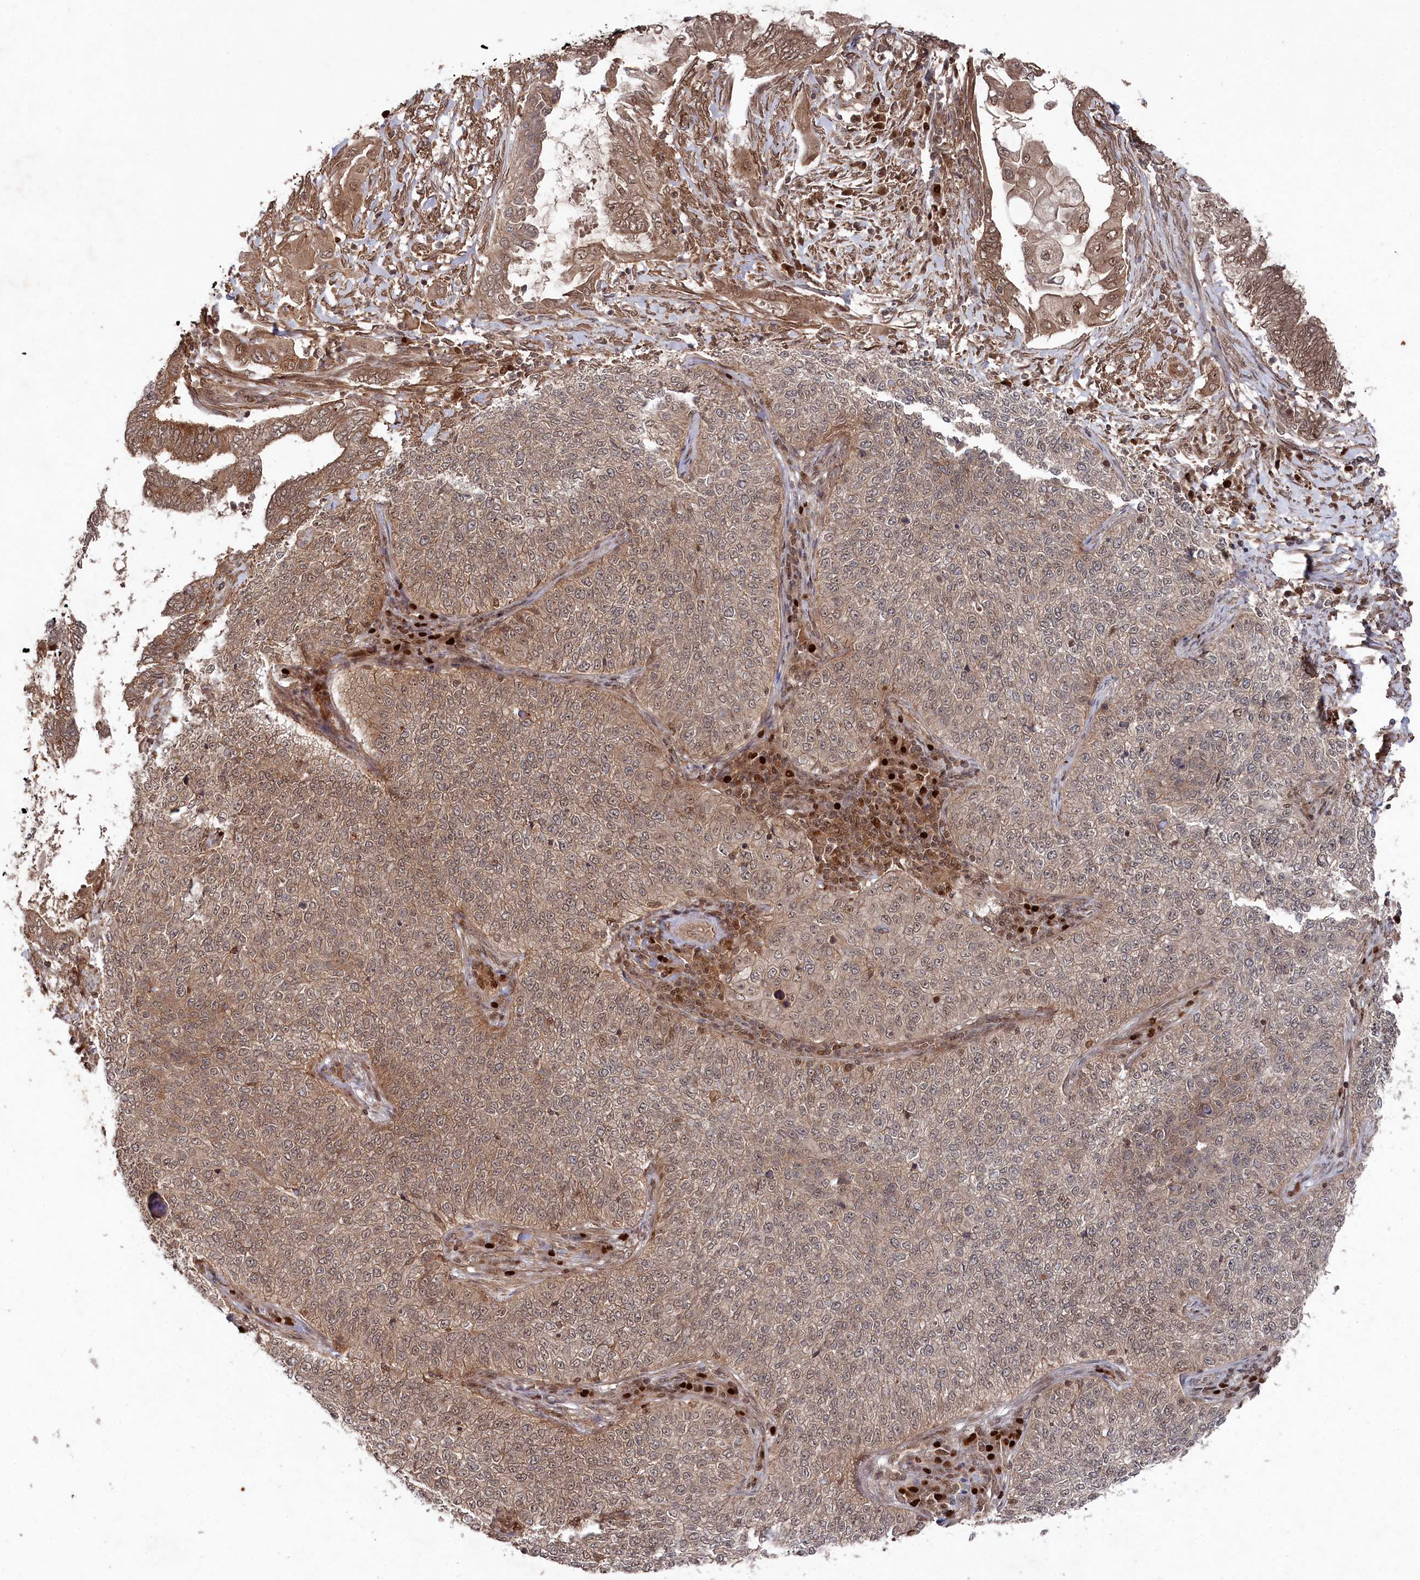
{"staining": {"intensity": "moderate", "quantity": ">75%", "location": "cytoplasmic/membranous,nuclear"}, "tissue": "cervical cancer", "cell_type": "Tumor cells", "image_type": "cancer", "snomed": [{"axis": "morphology", "description": "Squamous cell carcinoma, NOS"}, {"axis": "topography", "description": "Cervix"}], "caption": "Protein positivity by immunohistochemistry (IHC) demonstrates moderate cytoplasmic/membranous and nuclear staining in about >75% of tumor cells in cervical cancer (squamous cell carcinoma).", "gene": "BORCS7", "patient": {"sex": "female", "age": 35}}